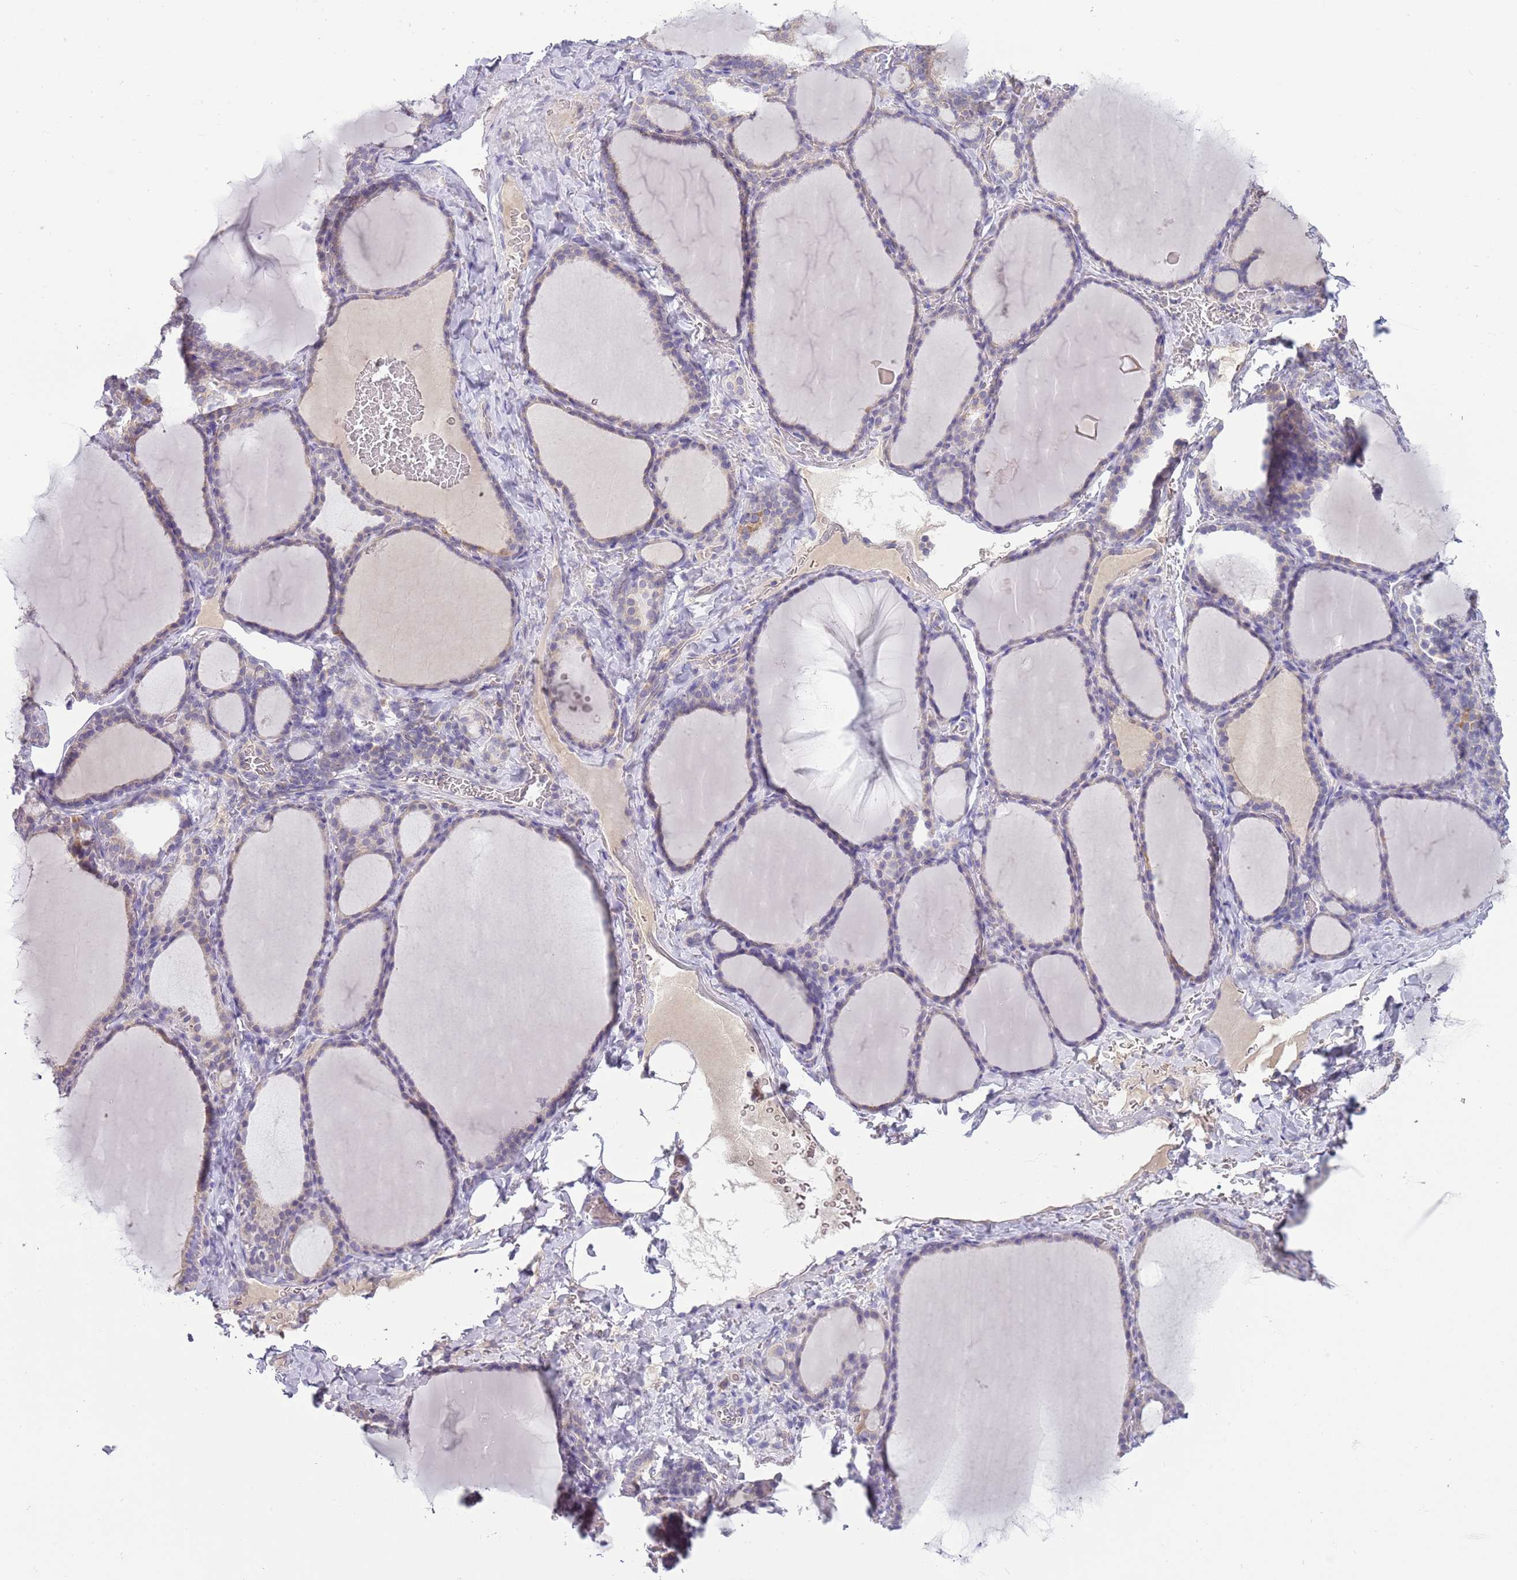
{"staining": {"intensity": "weak", "quantity": "25%-75%", "location": "cytoplasmic/membranous"}, "tissue": "thyroid gland", "cell_type": "Glandular cells", "image_type": "normal", "snomed": [{"axis": "morphology", "description": "Normal tissue, NOS"}, {"axis": "topography", "description": "Thyroid gland"}], "caption": "High-magnification brightfield microscopy of benign thyroid gland stained with DAB (3,3'-diaminobenzidine) (brown) and counterstained with hematoxylin (blue). glandular cells exhibit weak cytoplasmic/membranous expression is seen in about25%-75% of cells.", "gene": "SKOR2", "patient": {"sex": "female", "age": 39}}